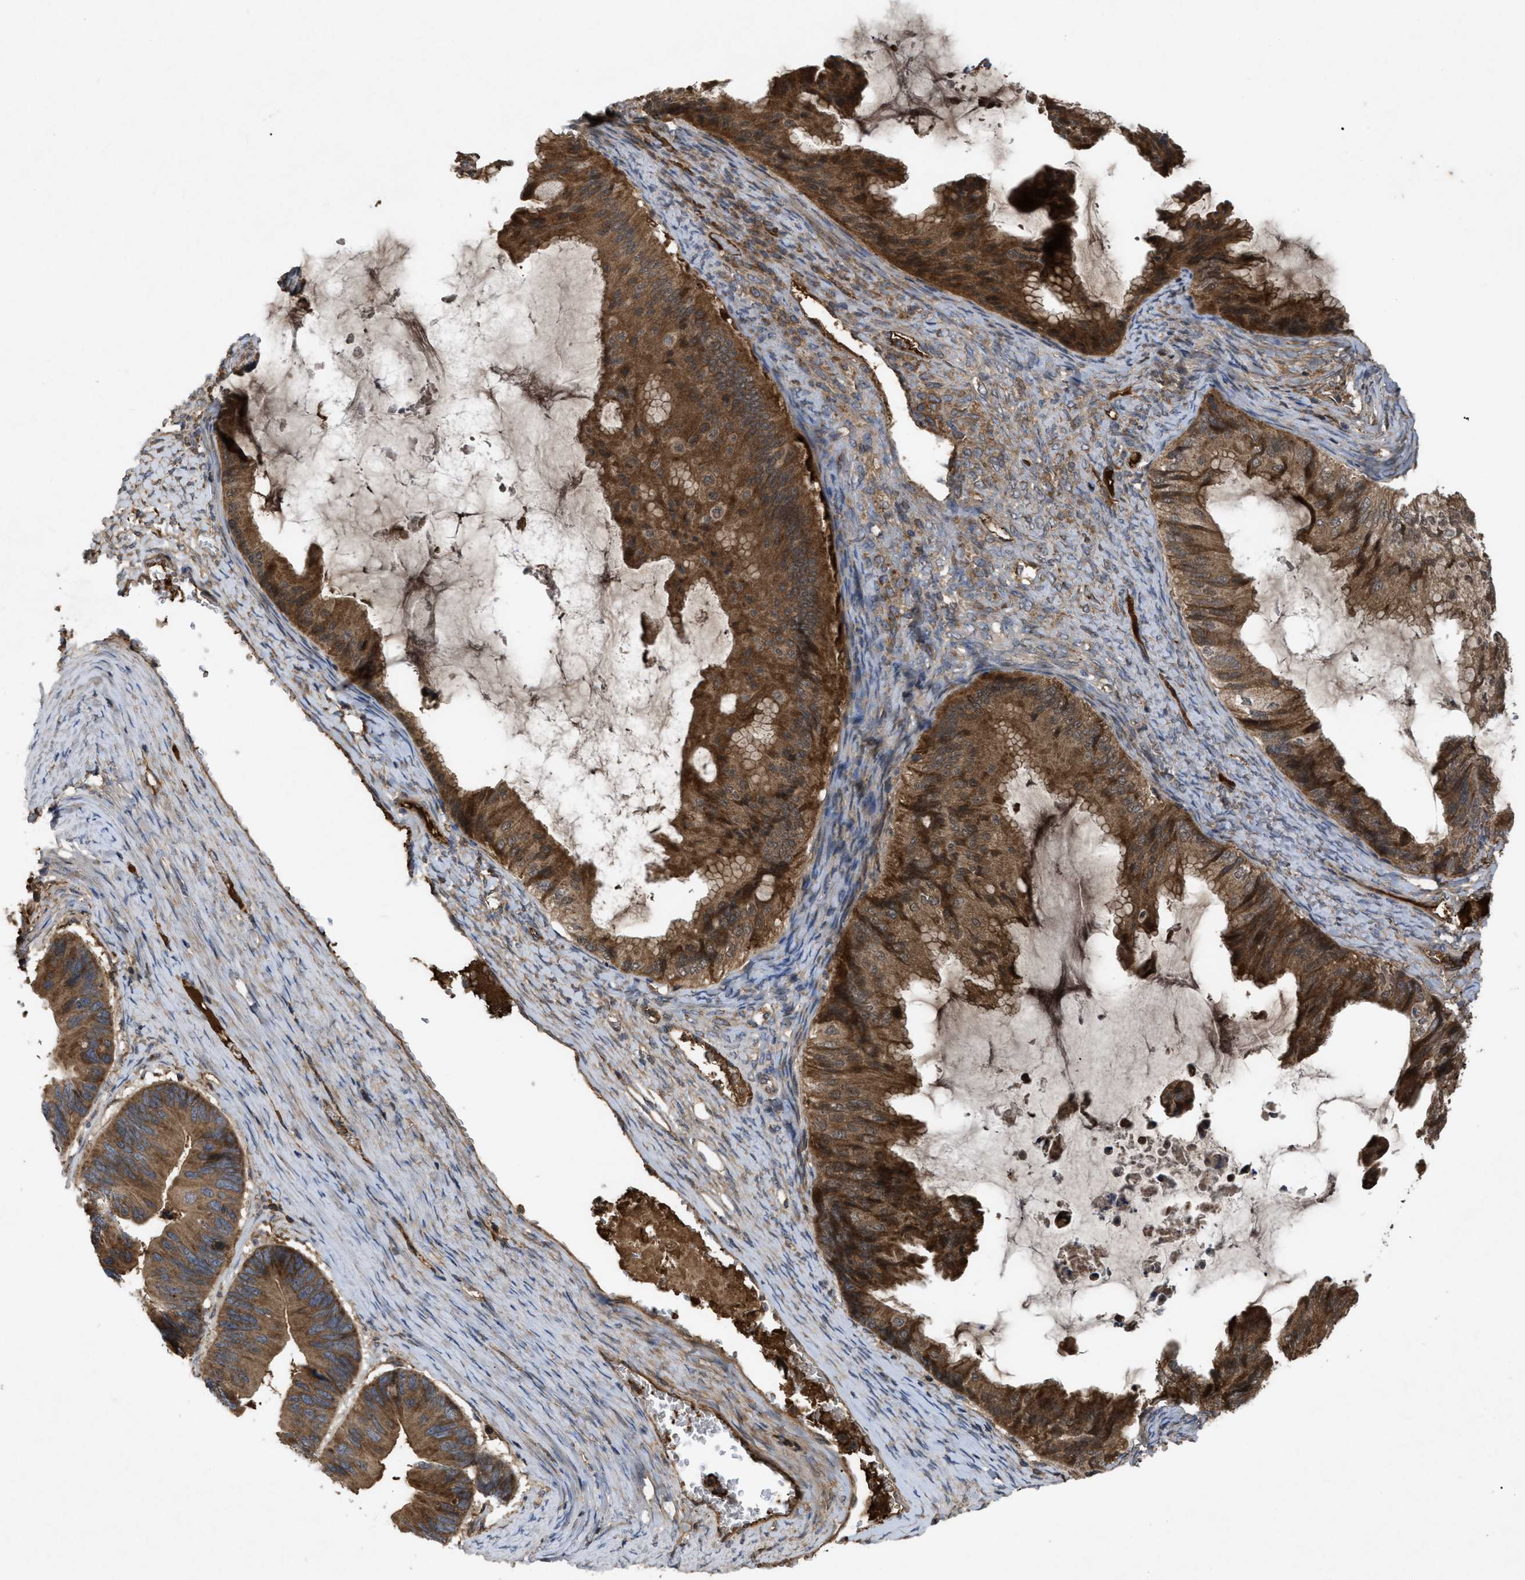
{"staining": {"intensity": "moderate", "quantity": ">75%", "location": "cytoplasmic/membranous"}, "tissue": "ovarian cancer", "cell_type": "Tumor cells", "image_type": "cancer", "snomed": [{"axis": "morphology", "description": "Cystadenocarcinoma, mucinous, NOS"}, {"axis": "topography", "description": "Ovary"}], "caption": "Moderate cytoplasmic/membranous protein expression is seen in about >75% of tumor cells in mucinous cystadenocarcinoma (ovarian).", "gene": "RAB2A", "patient": {"sex": "female", "age": 61}}